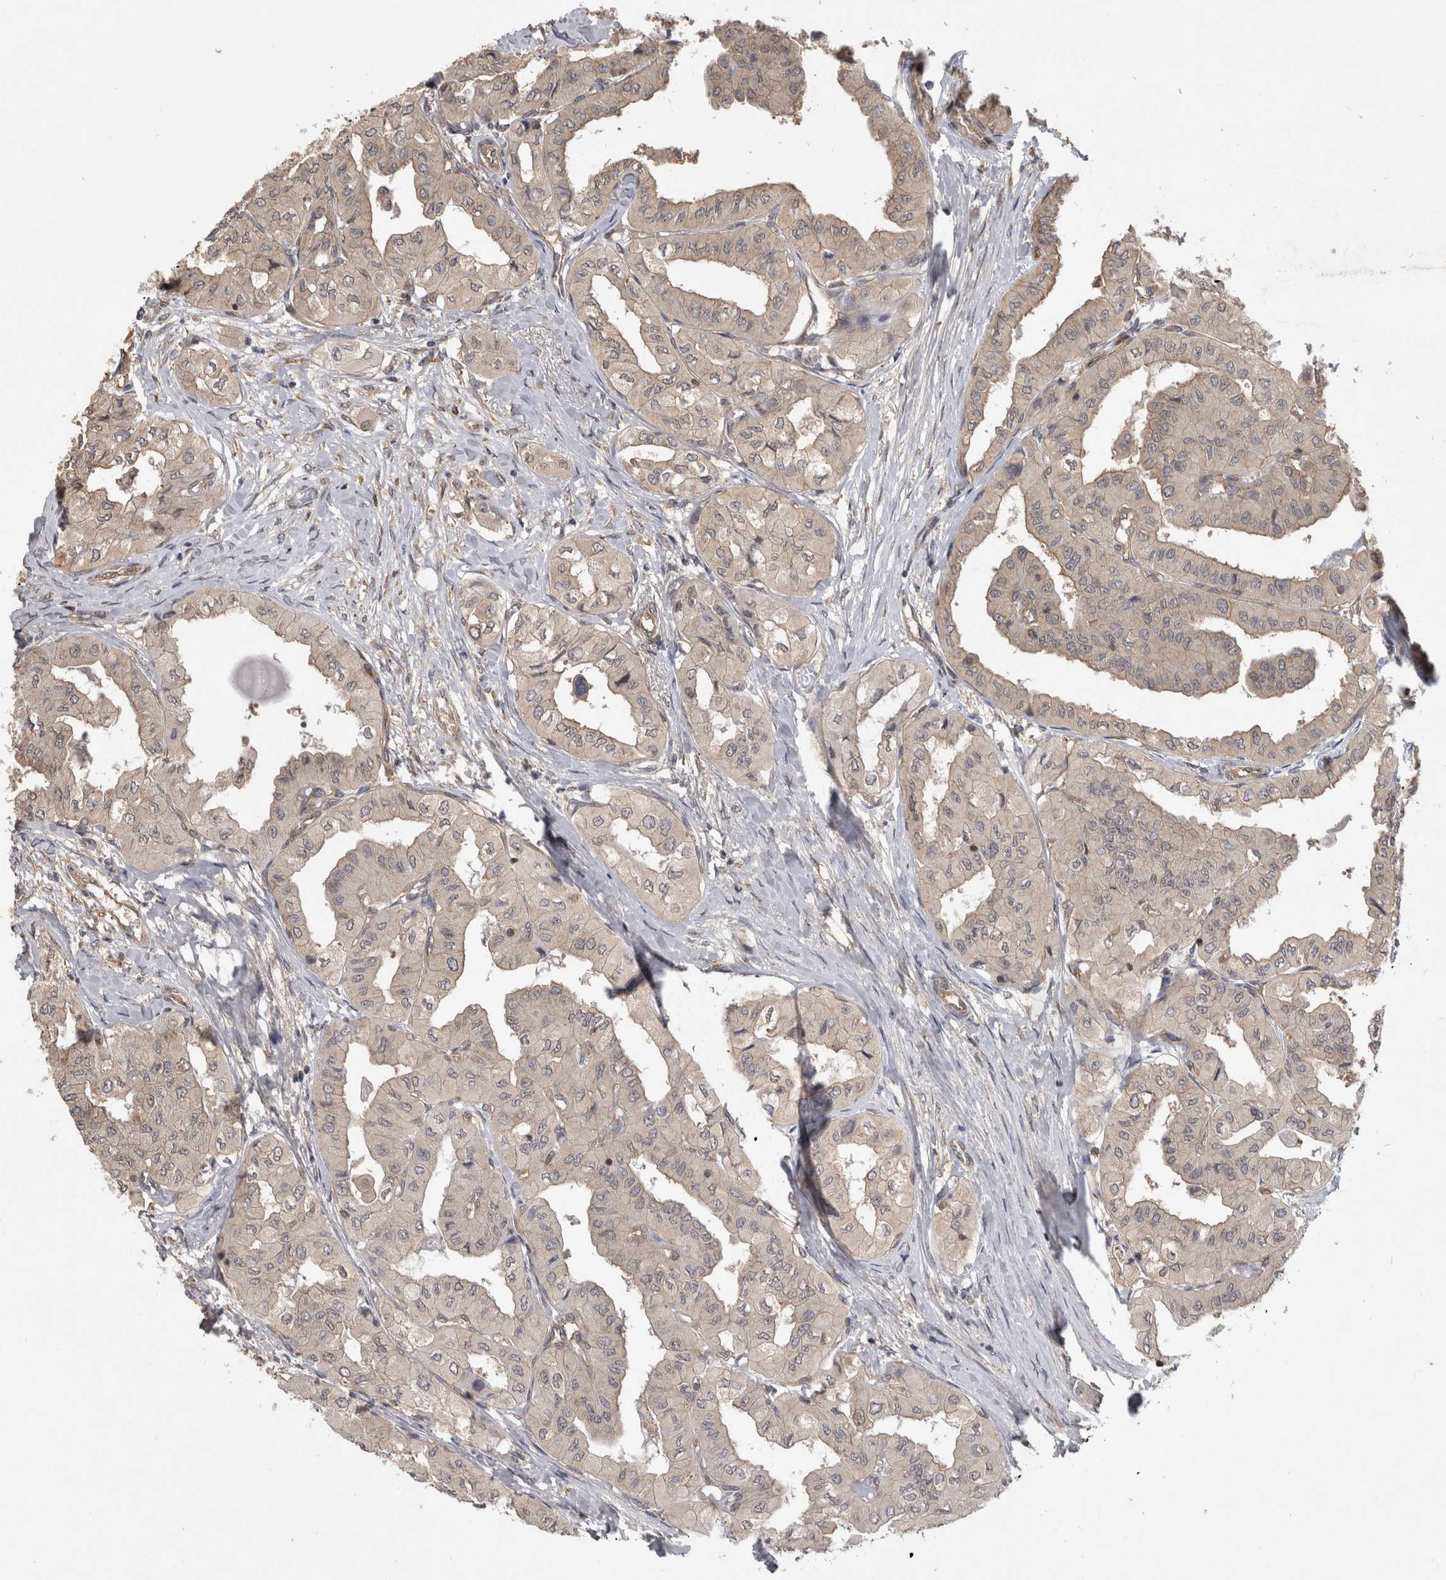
{"staining": {"intensity": "weak", "quantity": ">75%", "location": "cytoplasmic/membranous"}, "tissue": "thyroid cancer", "cell_type": "Tumor cells", "image_type": "cancer", "snomed": [{"axis": "morphology", "description": "Papillary adenocarcinoma, NOS"}, {"axis": "topography", "description": "Thyroid gland"}], "caption": "A brown stain shows weak cytoplasmic/membranous expression of a protein in thyroid cancer tumor cells. (Brightfield microscopy of DAB IHC at high magnification).", "gene": "ATXN2", "patient": {"sex": "female", "age": 59}}